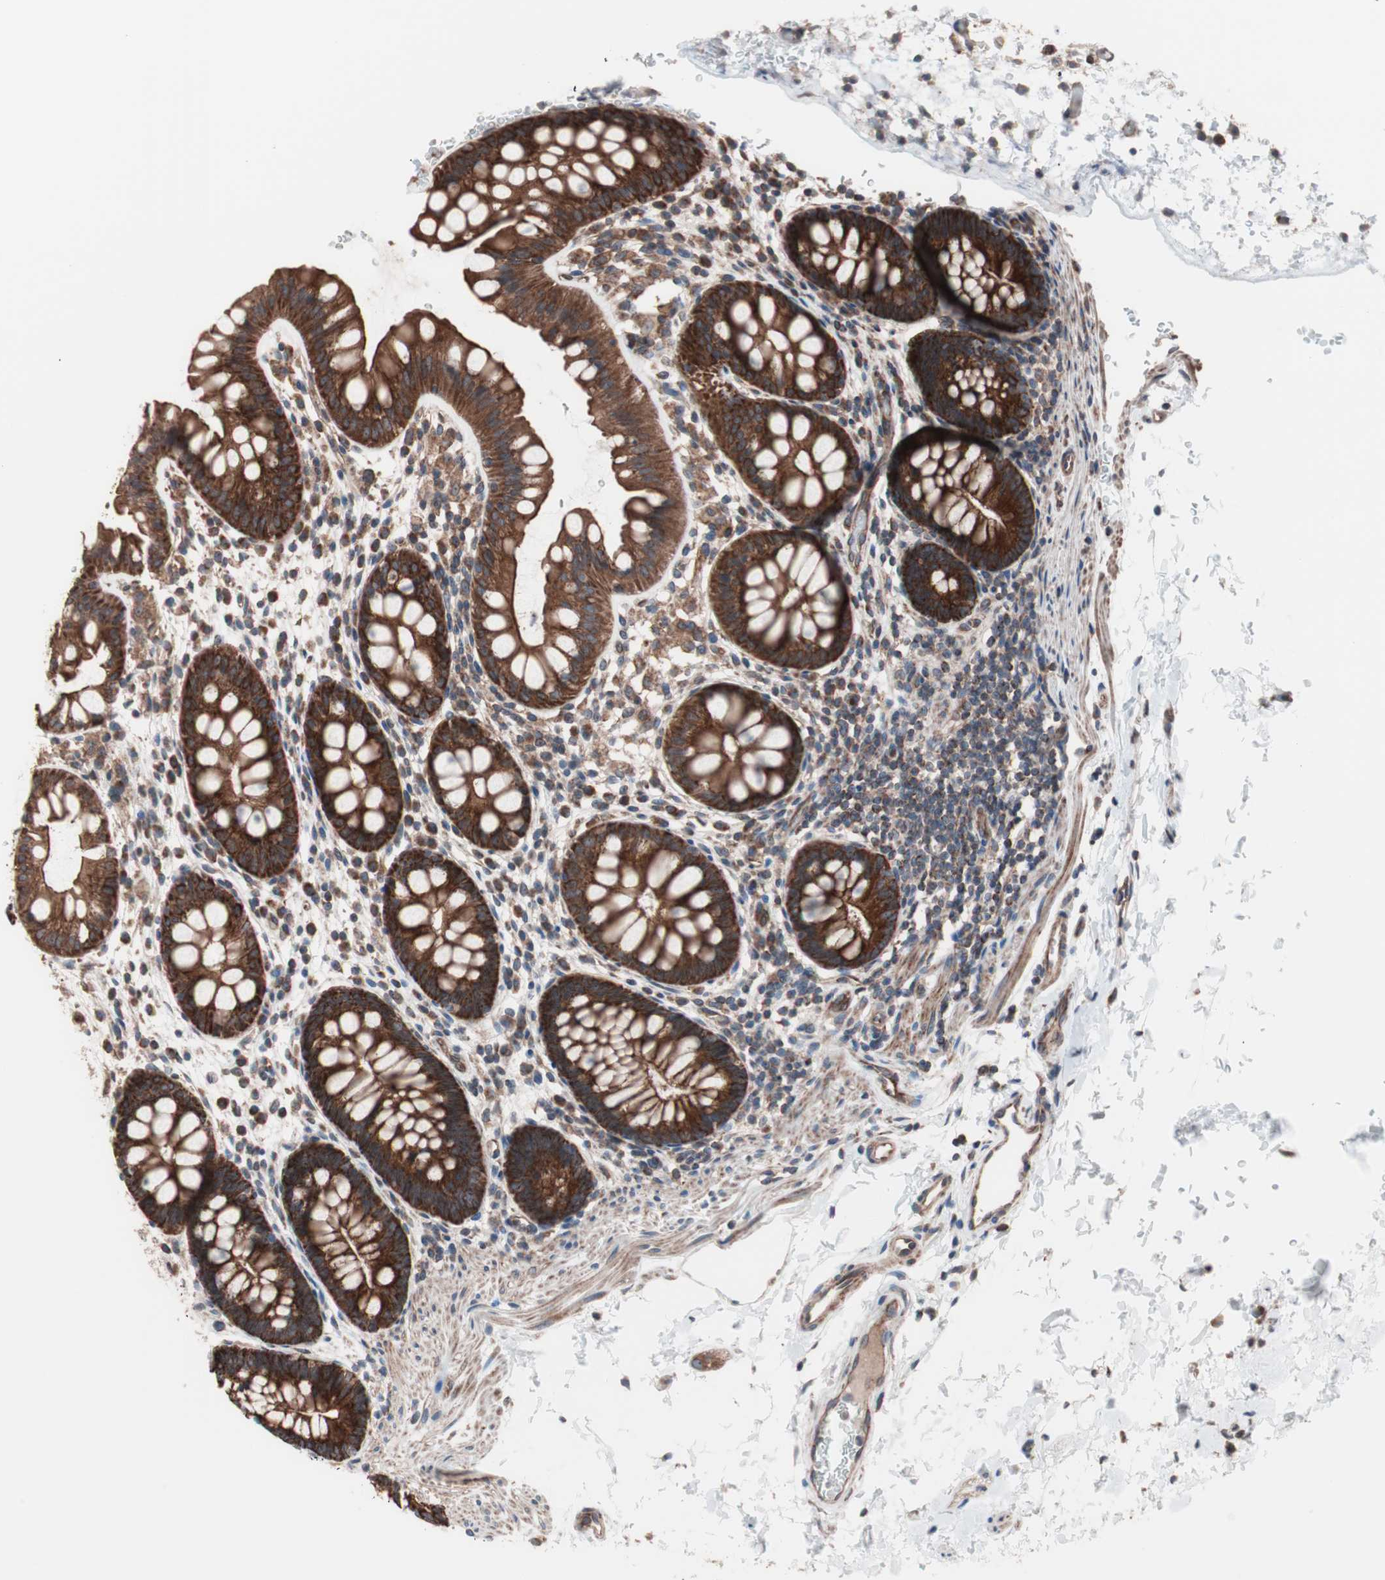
{"staining": {"intensity": "strong", "quantity": ">75%", "location": "cytoplasmic/membranous"}, "tissue": "rectum", "cell_type": "Glandular cells", "image_type": "normal", "snomed": [{"axis": "morphology", "description": "Normal tissue, NOS"}, {"axis": "topography", "description": "Rectum"}], "caption": "This histopathology image demonstrates IHC staining of normal rectum, with high strong cytoplasmic/membranous positivity in approximately >75% of glandular cells.", "gene": "CTTNBP2NL", "patient": {"sex": "female", "age": 24}}